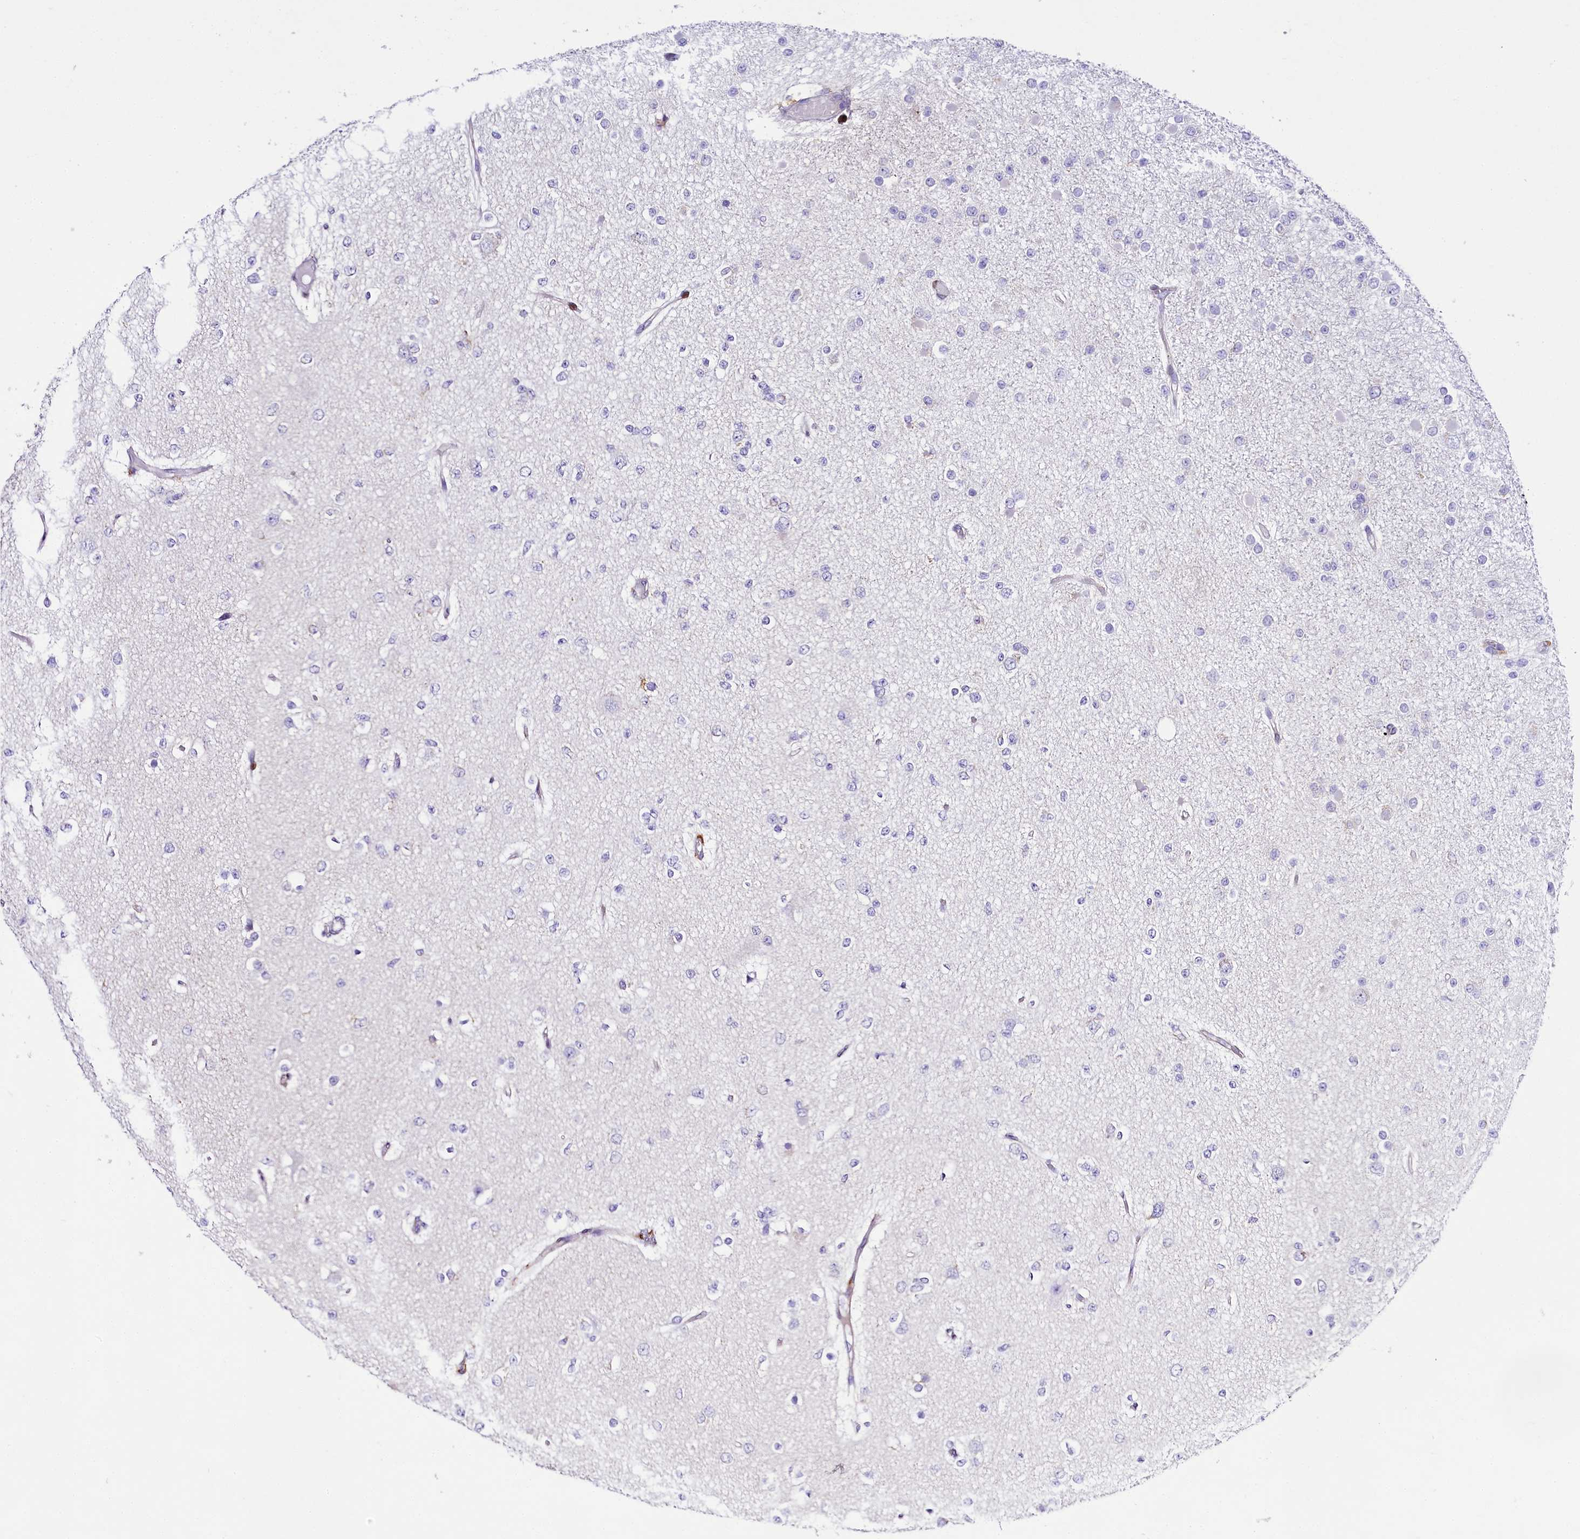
{"staining": {"intensity": "negative", "quantity": "none", "location": "none"}, "tissue": "glioma", "cell_type": "Tumor cells", "image_type": "cancer", "snomed": [{"axis": "morphology", "description": "Glioma, malignant, Low grade"}, {"axis": "topography", "description": "Brain"}], "caption": "IHC photomicrograph of glioma stained for a protein (brown), which shows no positivity in tumor cells. The staining is performed using DAB brown chromogen with nuclei counter-stained in using hematoxylin.", "gene": "PPIP5K2", "patient": {"sex": "female", "age": 22}}